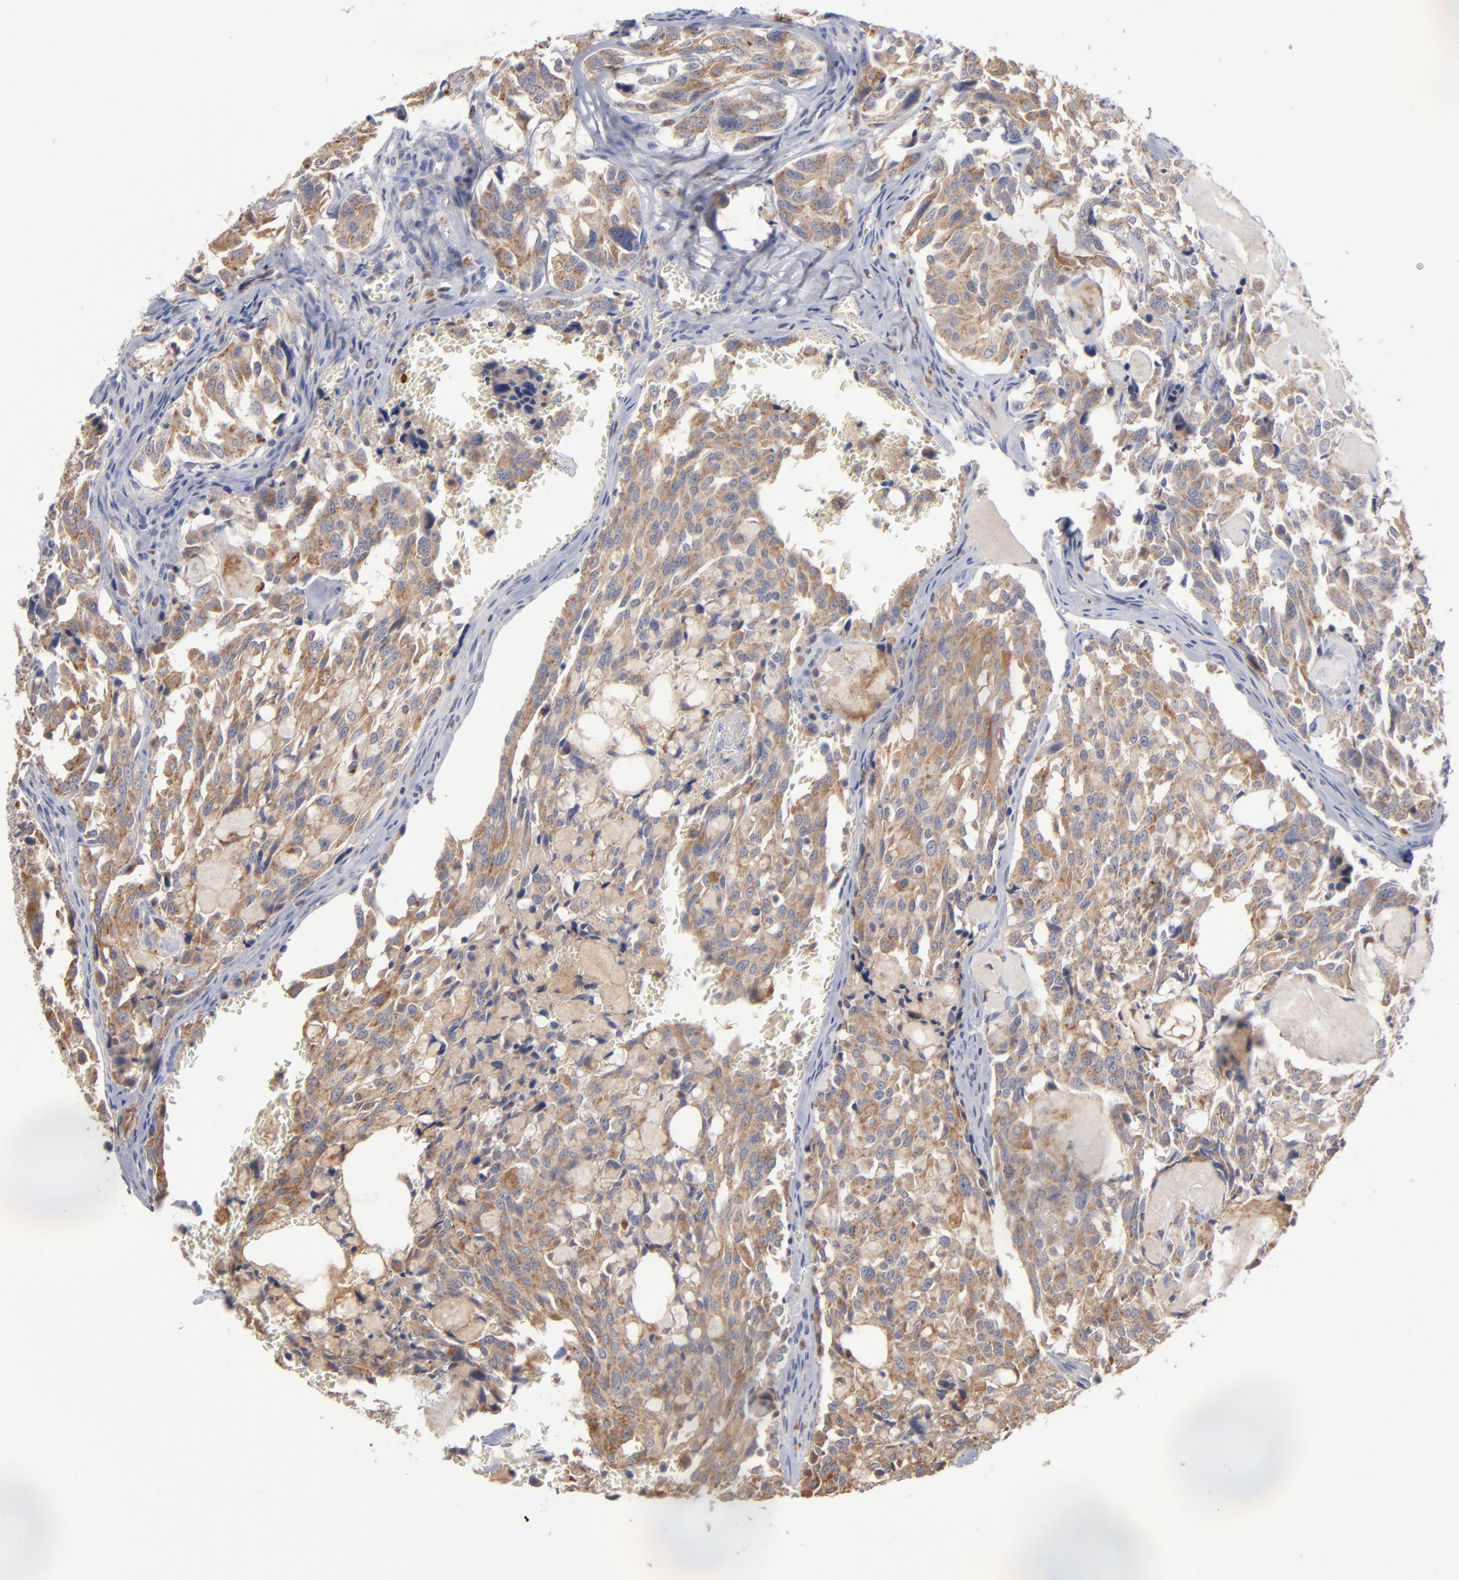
{"staining": {"intensity": "moderate", "quantity": ">75%", "location": "cytoplasmic/membranous"}, "tissue": "thyroid cancer", "cell_type": "Tumor cells", "image_type": "cancer", "snomed": [{"axis": "morphology", "description": "Carcinoma, NOS"}, {"axis": "morphology", "description": "Carcinoid, malignant, NOS"}, {"axis": "topography", "description": "Thyroid gland"}], "caption": "Immunohistochemical staining of thyroid cancer (carcinoid (malignant)) shows medium levels of moderate cytoplasmic/membranous protein positivity in about >75% of tumor cells.", "gene": "RRAGB", "patient": {"sex": "male", "age": 33}}